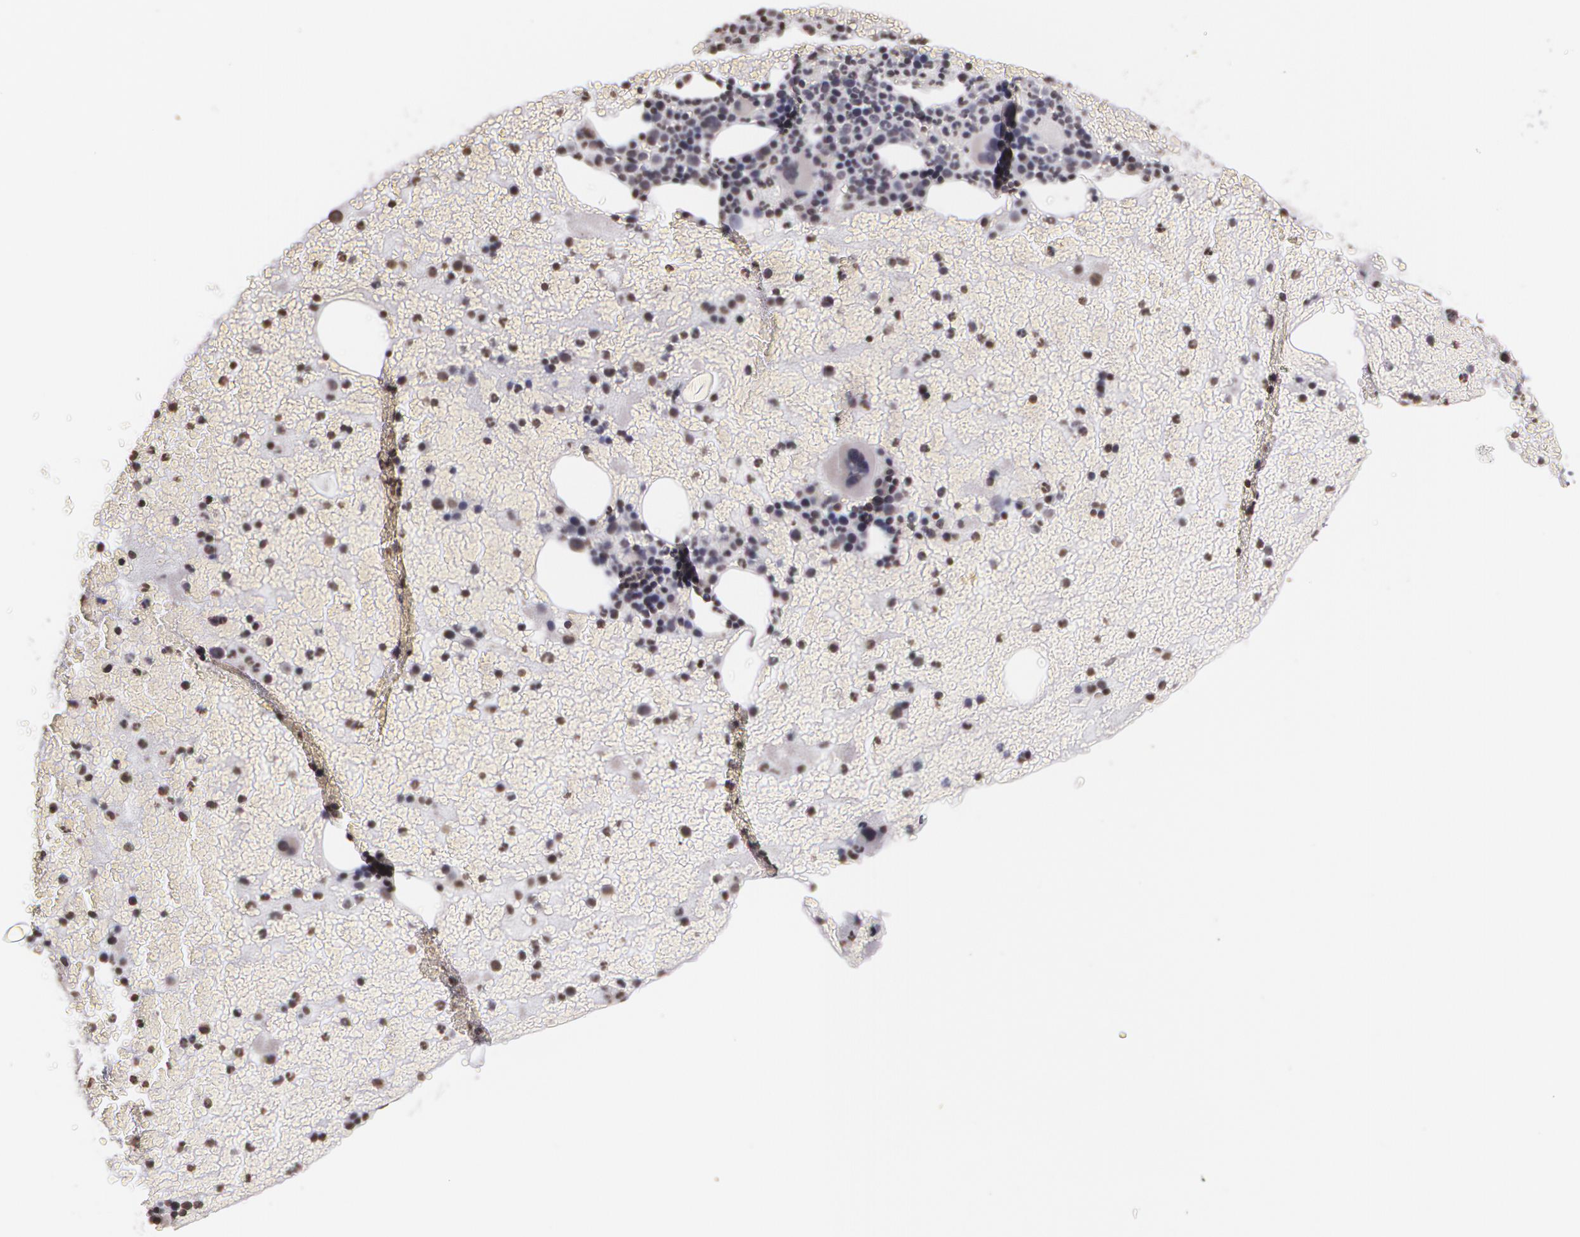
{"staining": {"intensity": "negative", "quantity": "none", "location": "none"}, "tissue": "bone marrow", "cell_type": "Hematopoietic cells", "image_type": "normal", "snomed": [{"axis": "morphology", "description": "Normal tissue, NOS"}, {"axis": "topography", "description": "Bone marrow"}], "caption": "The micrograph reveals no significant expression in hematopoietic cells of bone marrow.", "gene": "THRB", "patient": {"sex": "female", "age": 71}}